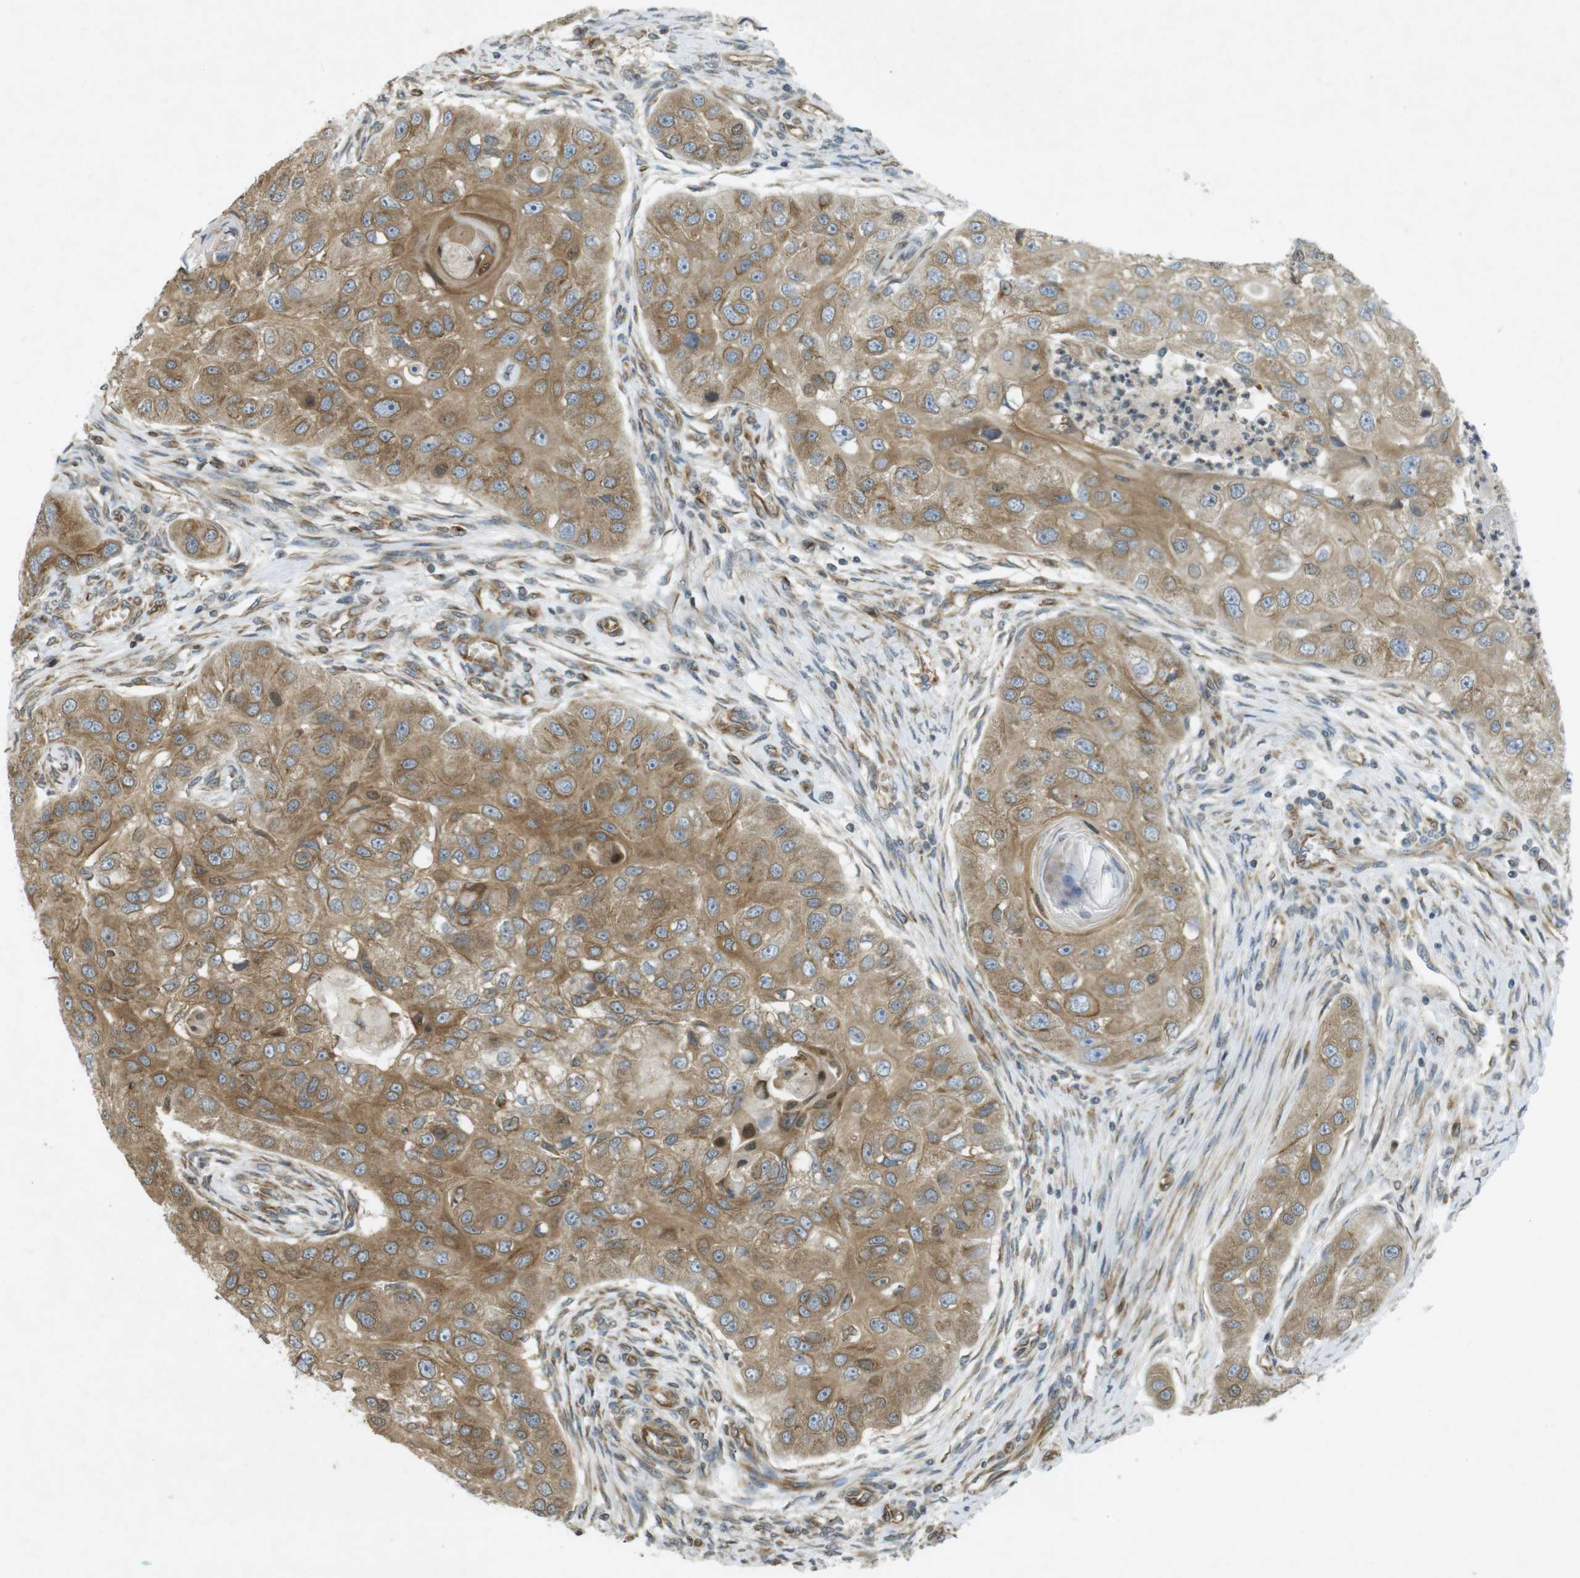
{"staining": {"intensity": "moderate", "quantity": ">75%", "location": "cytoplasmic/membranous"}, "tissue": "head and neck cancer", "cell_type": "Tumor cells", "image_type": "cancer", "snomed": [{"axis": "morphology", "description": "Normal tissue, NOS"}, {"axis": "morphology", "description": "Squamous cell carcinoma, NOS"}, {"axis": "topography", "description": "Skeletal muscle"}, {"axis": "topography", "description": "Head-Neck"}], "caption": "IHC (DAB (3,3'-diaminobenzidine)) staining of human head and neck squamous cell carcinoma demonstrates moderate cytoplasmic/membranous protein expression in approximately >75% of tumor cells.", "gene": "KIF5B", "patient": {"sex": "male", "age": 51}}